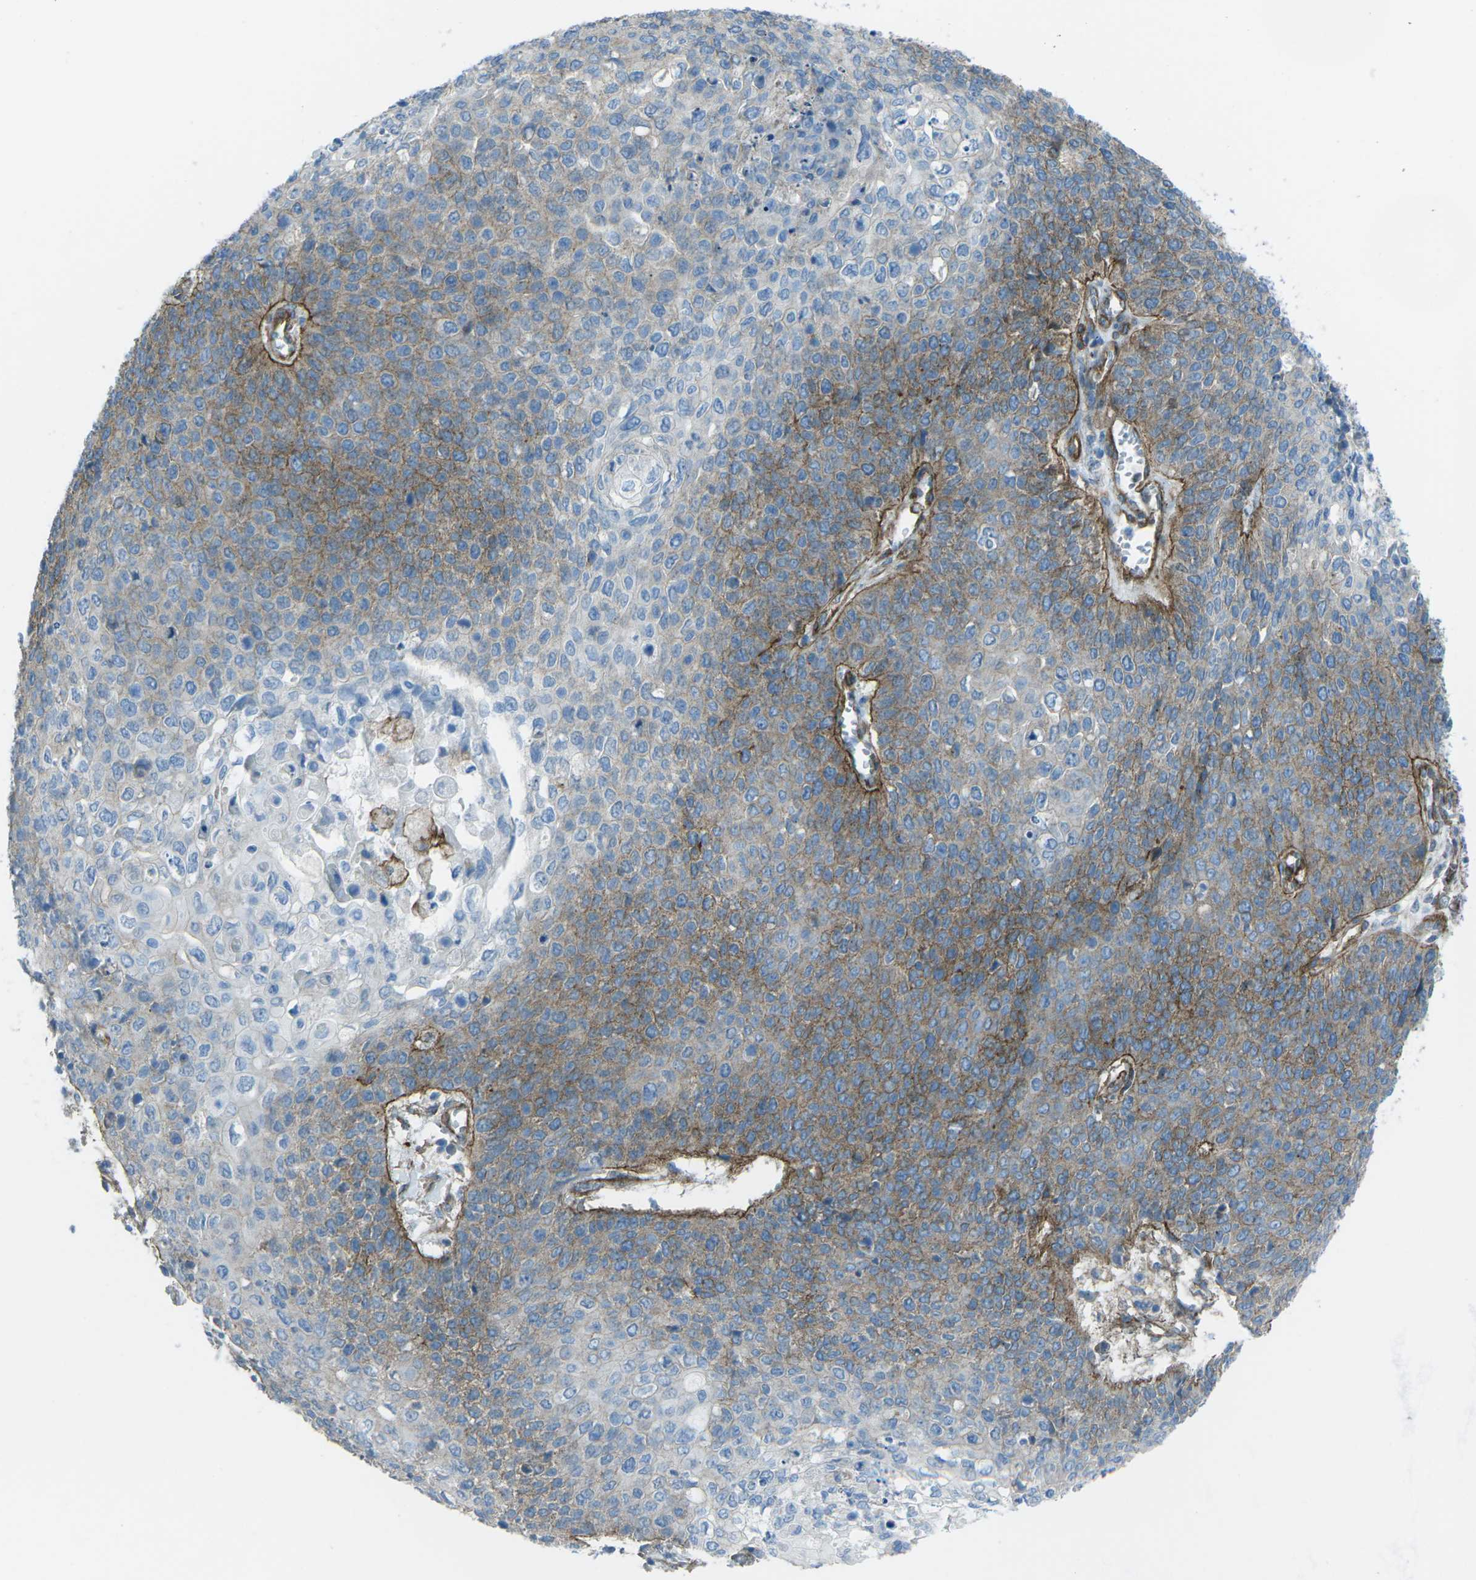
{"staining": {"intensity": "moderate", "quantity": "<25%", "location": "cytoplasmic/membranous"}, "tissue": "cervical cancer", "cell_type": "Tumor cells", "image_type": "cancer", "snomed": [{"axis": "morphology", "description": "Squamous cell carcinoma, NOS"}, {"axis": "topography", "description": "Cervix"}], "caption": "Immunohistochemical staining of cervical cancer exhibits moderate cytoplasmic/membranous protein positivity in approximately <25% of tumor cells.", "gene": "UTRN", "patient": {"sex": "female", "age": 39}}